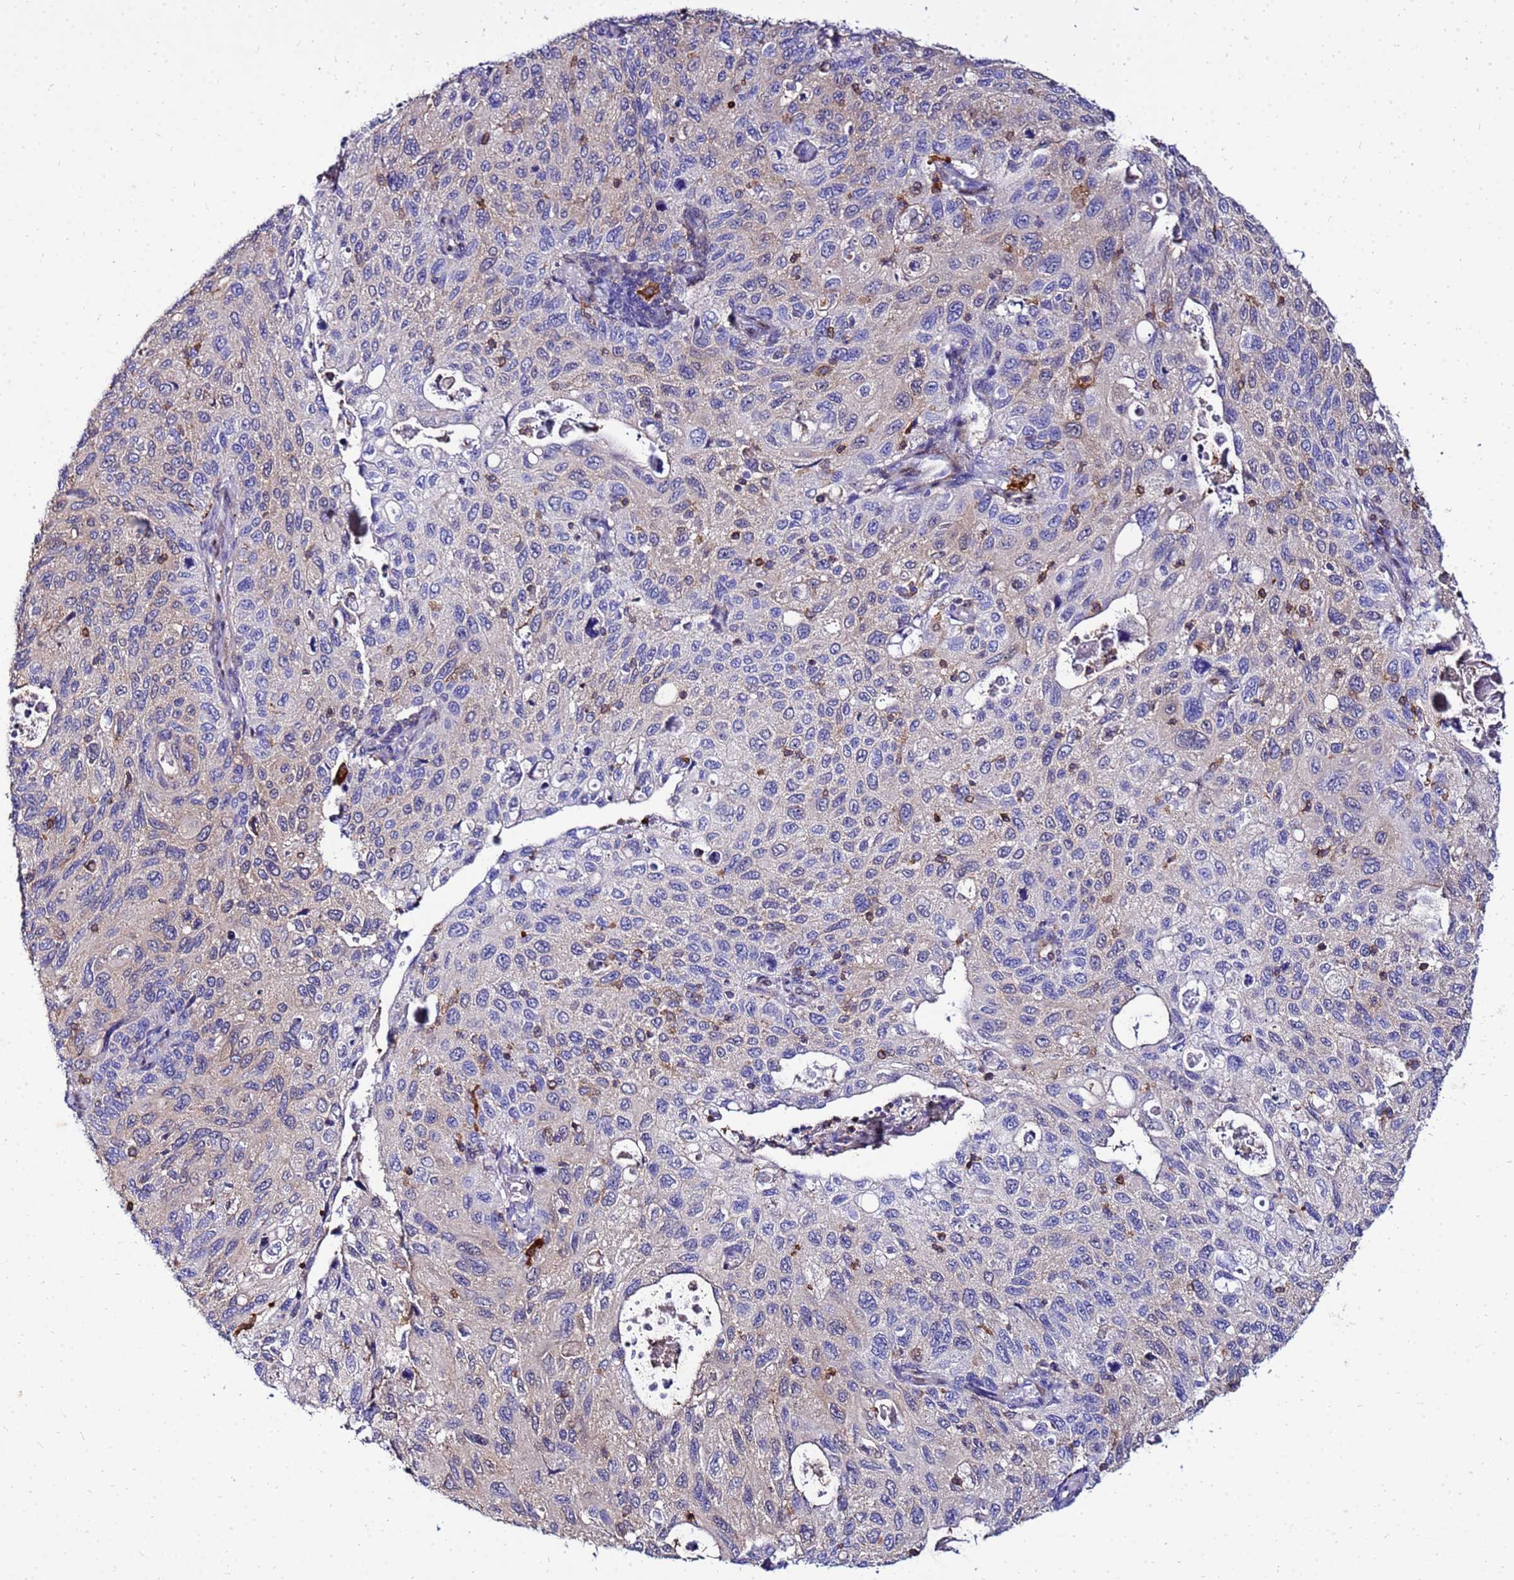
{"staining": {"intensity": "weak", "quantity": "<25%", "location": "cytoplasmic/membranous"}, "tissue": "cervical cancer", "cell_type": "Tumor cells", "image_type": "cancer", "snomed": [{"axis": "morphology", "description": "Squamous cell carcinoma, NOS"}, {"axis": "topography", "description": "Cervix"}], "caption": "This is an immunohistochemistry photomicrograph of human cervical squamous cell carcinoma. There is no staining in tumor cells.", "gene": "DBNDD2", "patient": {"sex": "female", "age": 70}}